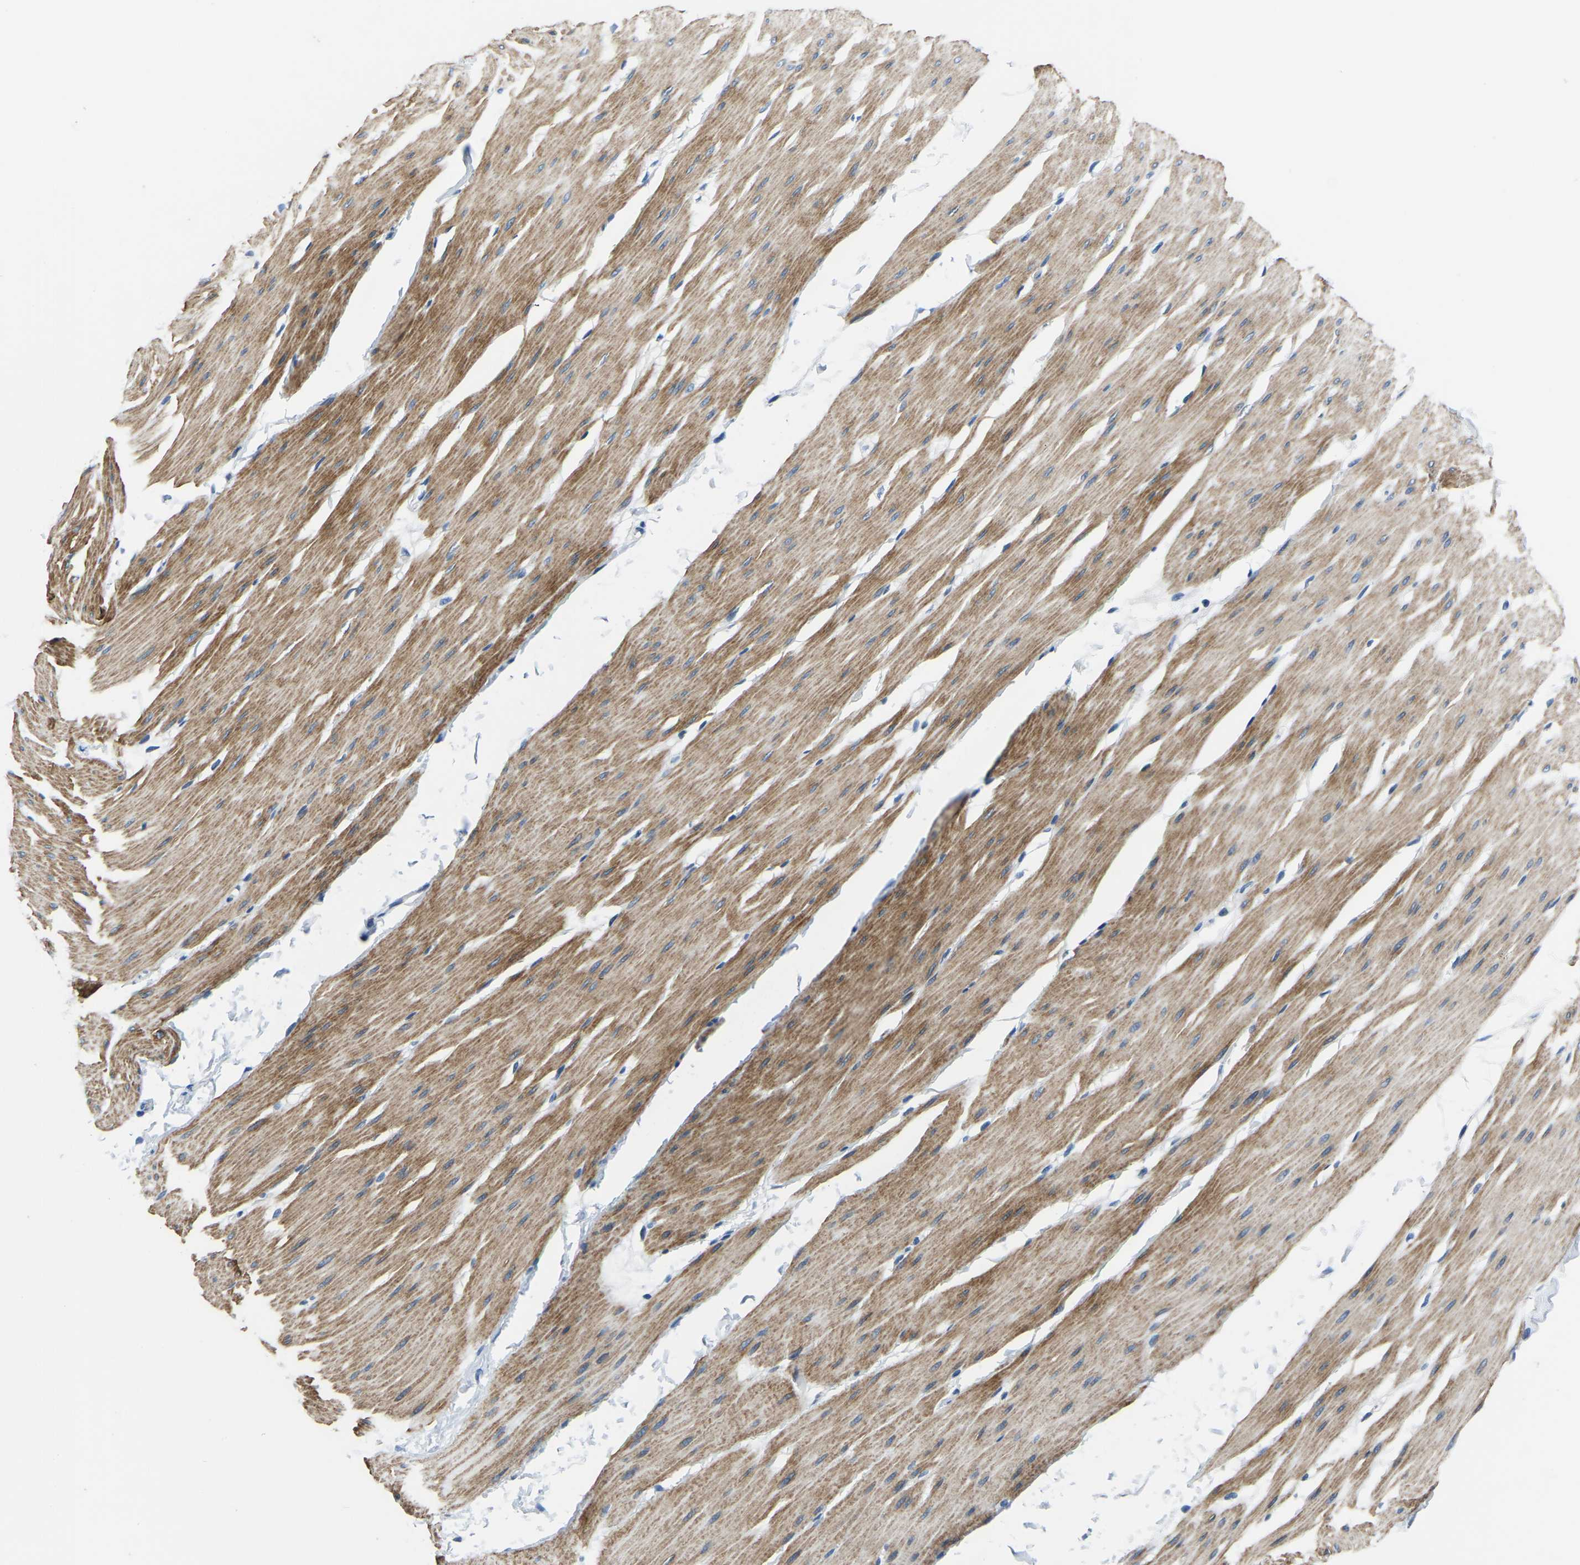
{"staining": {"intensity": "moderate", "quantity": ">75%", "location": "cytoplasmic/membranous"}, "tissue": "smooth muscle", "cell_type": "Smooth muscle cells", "image_type": "normal", "snomed": [{"axis": "morphology", "description": "Normal tissue, NOS"}, {"axis": "topography", "description": "Smooth muscle"}, {"axis": "topography", "description": "Colon"}], "caption": "The micrograph demonstrates immunohistochemical staining of normal smooth muscle. There is moderate cytoplasmic/membranous staining is appreciated in about >75% of smooth muscle cells. (IHC, brightfield microscopy, high magnification).", "gene": "LIAS", "patient": {"sex": "male", "age": 67}}